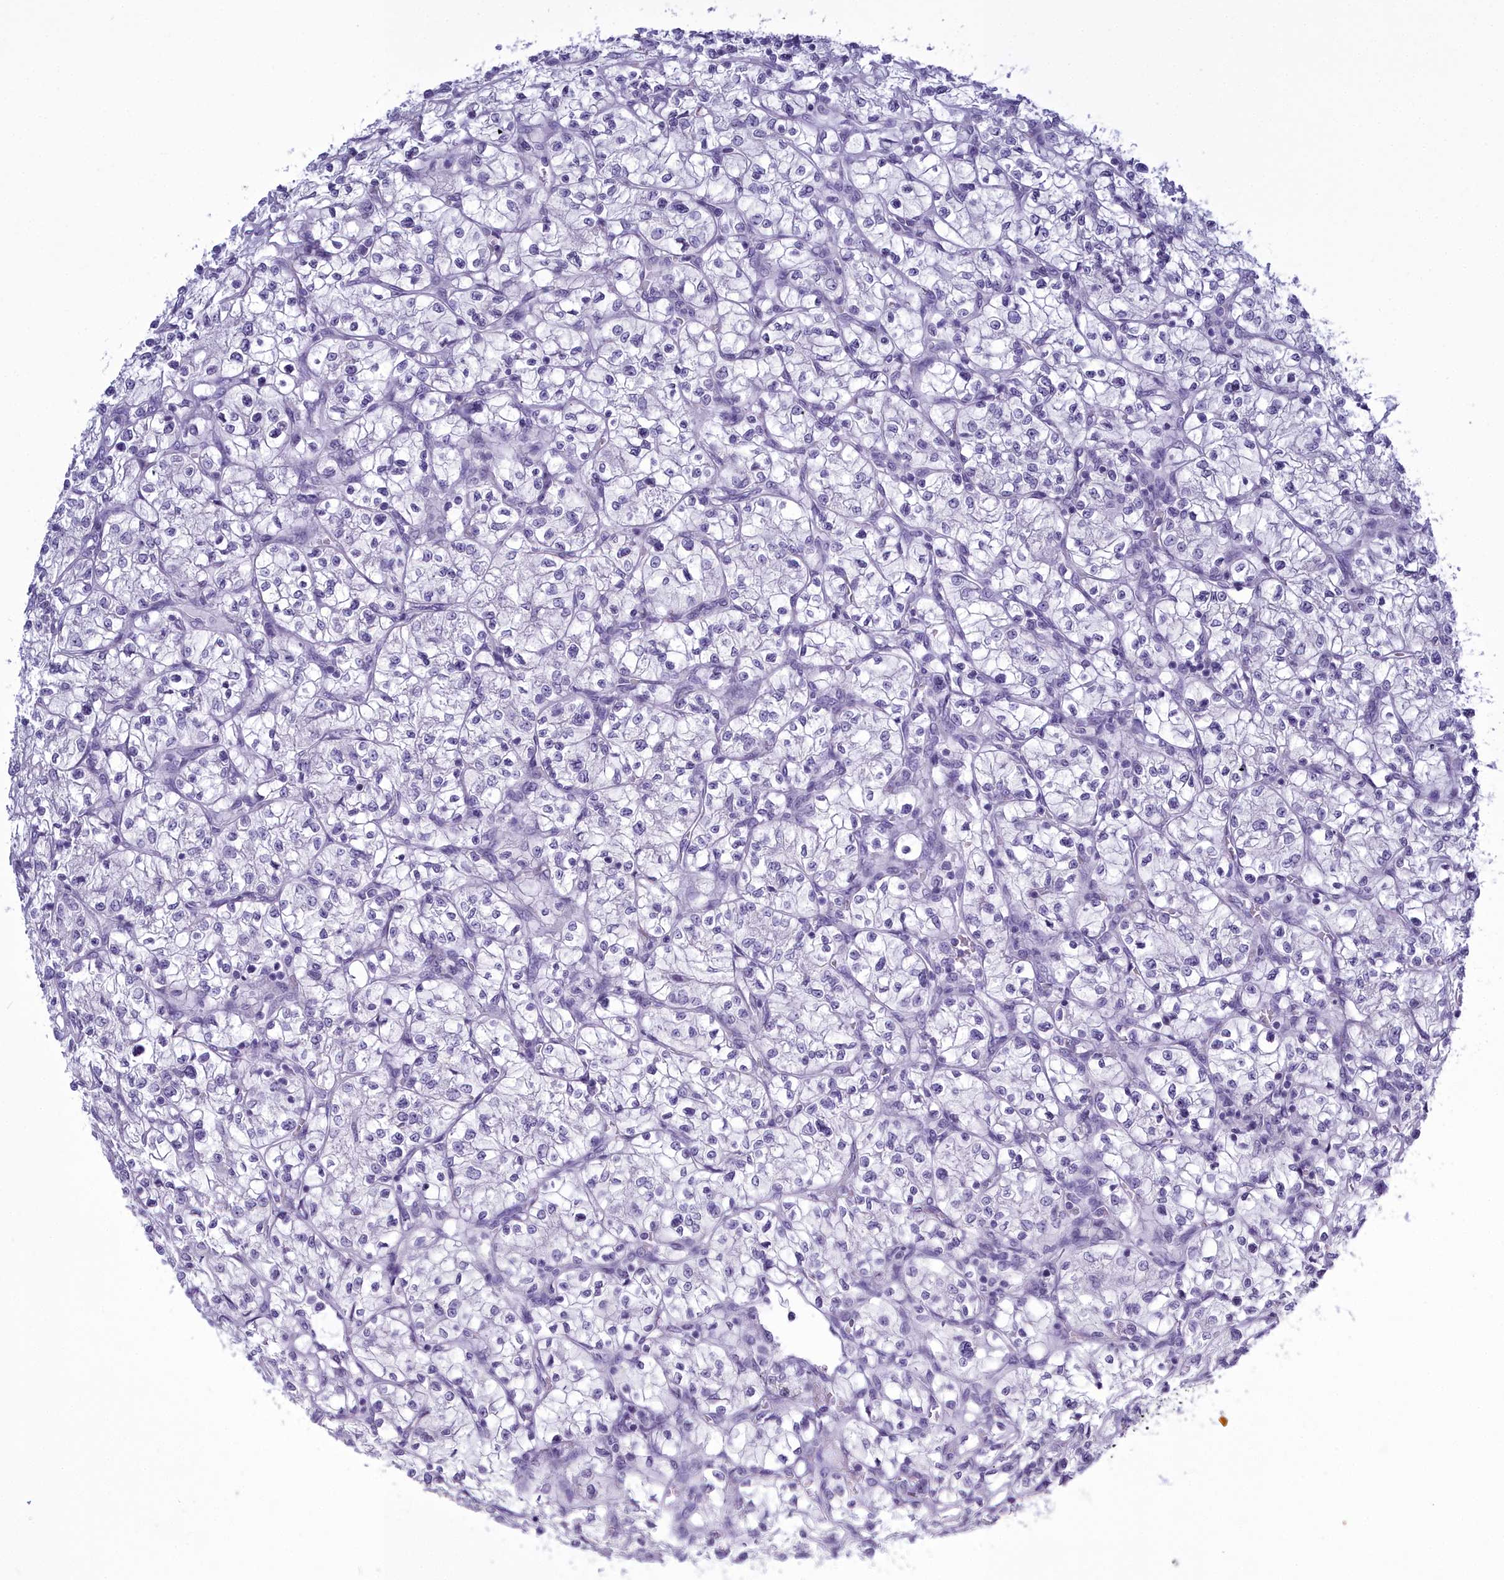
{"staining": {"intensity": "negative", "quantity": "none", "location": "none"}, "tissue": "renal cancer", "cell_type": "Tumor cells", "image_type": "cancer", "snomed": [{"axis": "morphology", "description": "Adenocarcinoma, NOS"}, {"axis": "topography", "description": "Kidney"}], "caption": "Renal cancer (adenocarcinoma) was stained to show a protein in brown. There is no significant positivity in tumor cells. Nuclei are stained in blue.", "gene": "MAP6", "patient": {"sex": "female", "age": 64}}